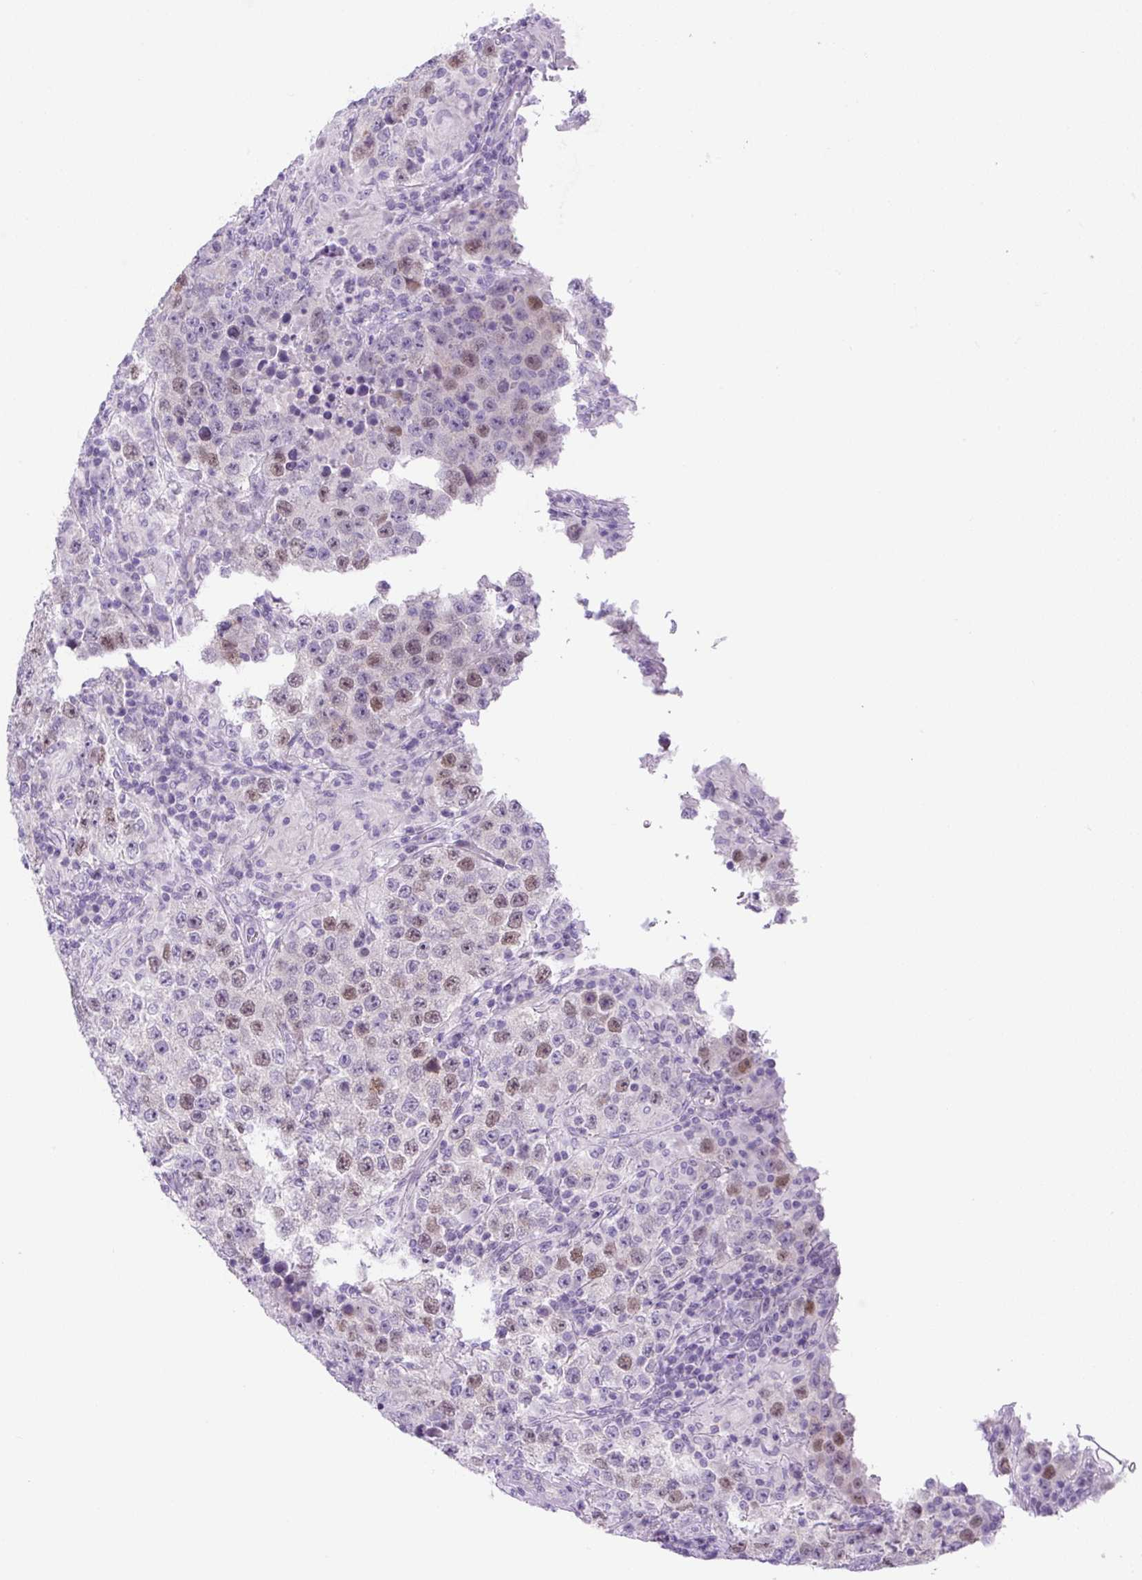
{"staining": {"intensity": "moderate", "quantity": "<25%", "location": "nuclear"}, "tissue": "testis cancer", "cell_type": "Tumor cells", "image_type": "cancer", "snomed": [{"axis": "morphology", "description": "Normal tissue, NOS"}, {"axis": "morphology", "description": "Urothelial carcinoma, High grade"}, {"axis": "morphology", "description": "Seminoma, NOS"}, {"axis": "morphology", "description": "Carcinoma, Embryonal, NOS"}, {"axis": "topography", "description": "Urinary bladder"}, {"axis": "topography", "description": "Testis"}], "caption": "Brown immunohistochemical staining in testis cancer (embryonal carcinoma) exhibits moderate nuclear positivity in approximately <25% of tumor cells.", "gene": "ADAMTS19", "patient": {"sex": "male", "age": 41}}